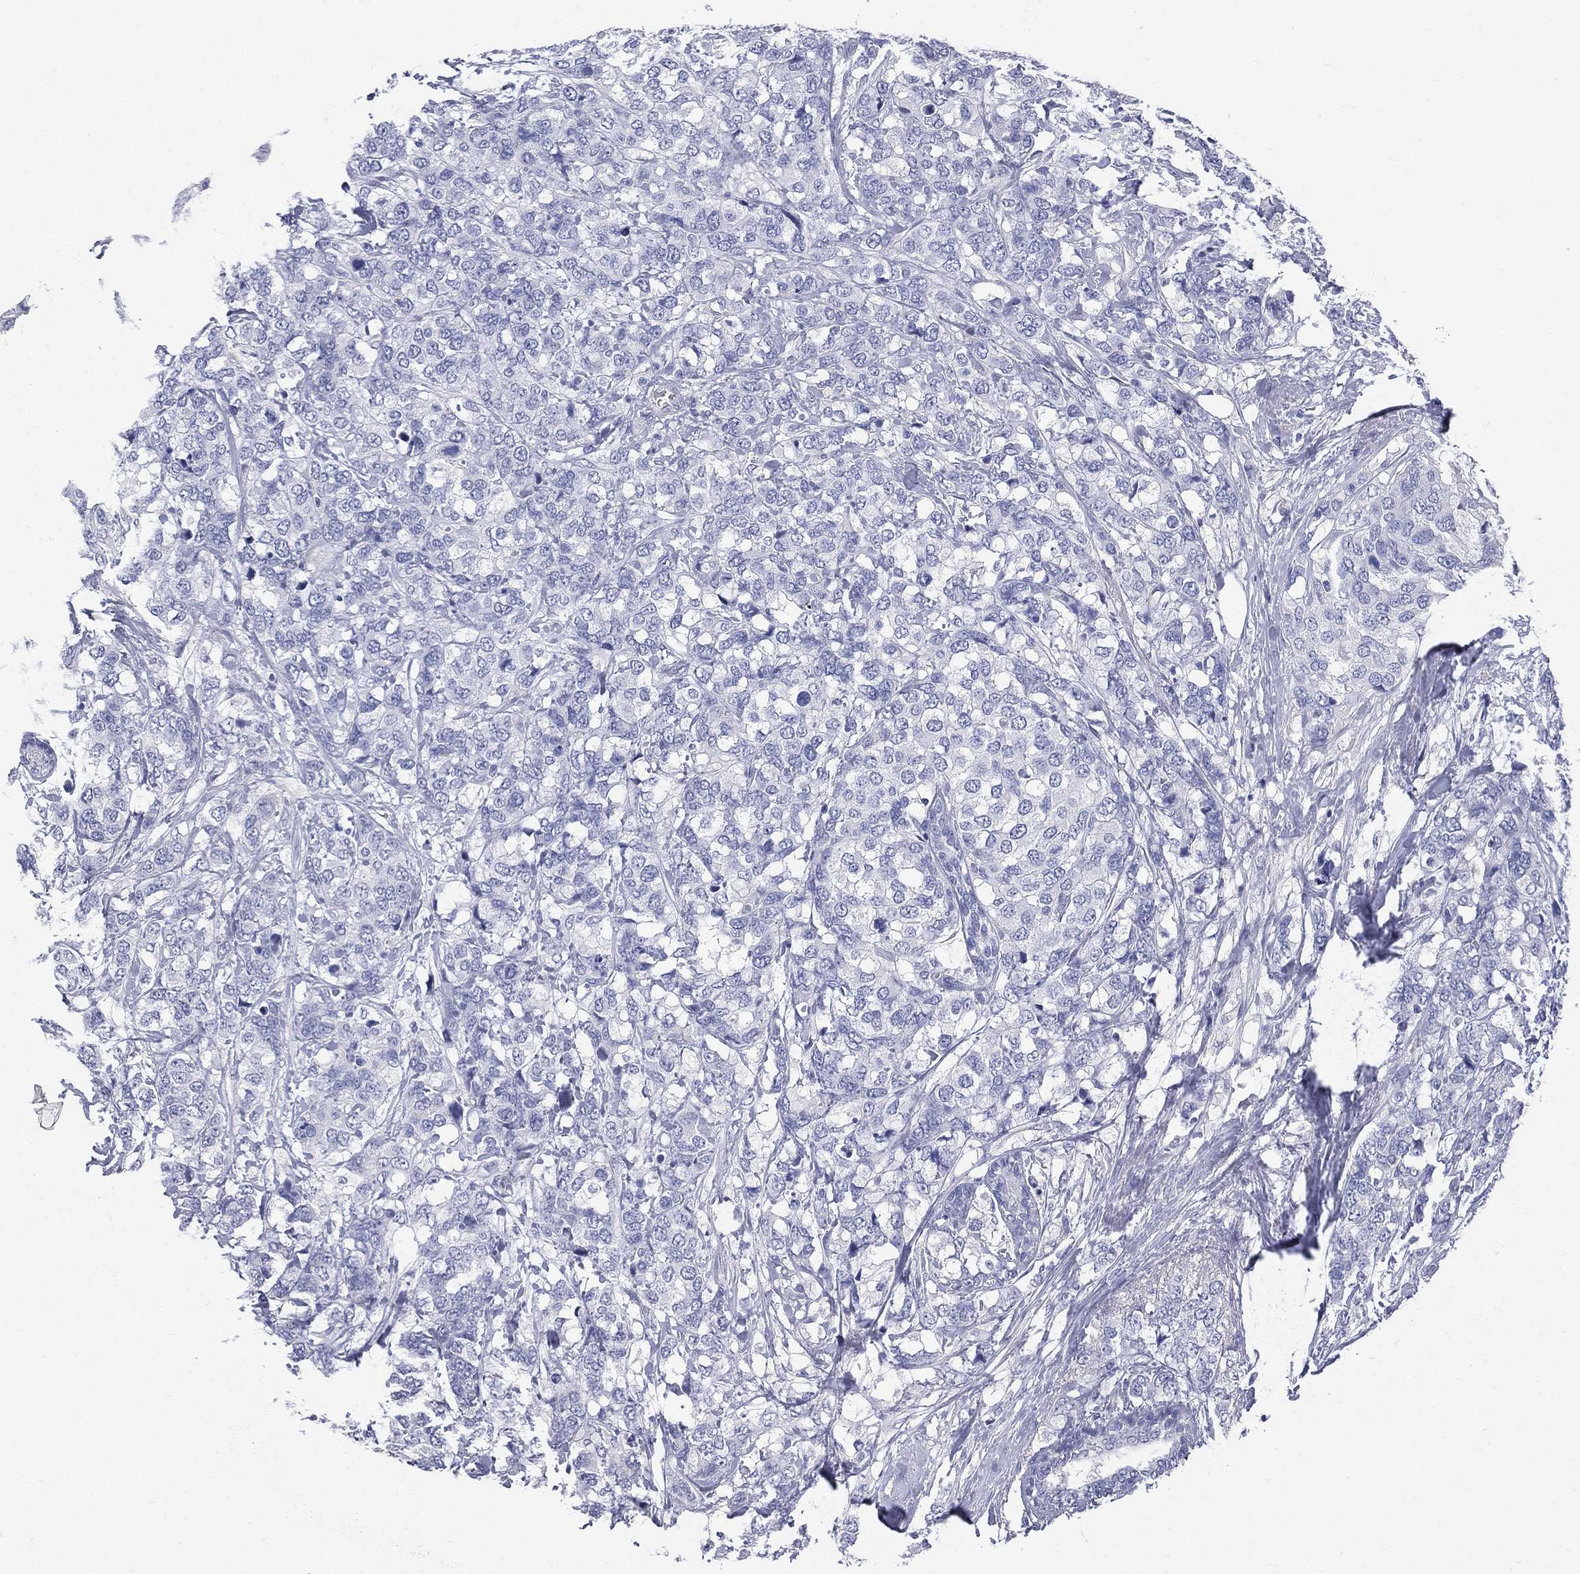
{"staining": {"intensity": "negative", "quantity": "none", "location": "none"}, "tissue": "breast cancer", "cell_type": "Tumor cells", "image_type": "cancer", "snomed": [{"axis": "morphology", "description": "Lobular carcinoma"}, {"axis": "topography", "description": "Breast"}], "caption": "Immunohistochemistry (IHC) histopathology image of neoplastic tissue: human lobular carcinoma (breast) stained with DAB (3,3'-diaminobenzidine) exhibits no significant protein staining in tumor cells.", "gene": "ETNPPL", "patient": {"sex": "female", "age": 59}}